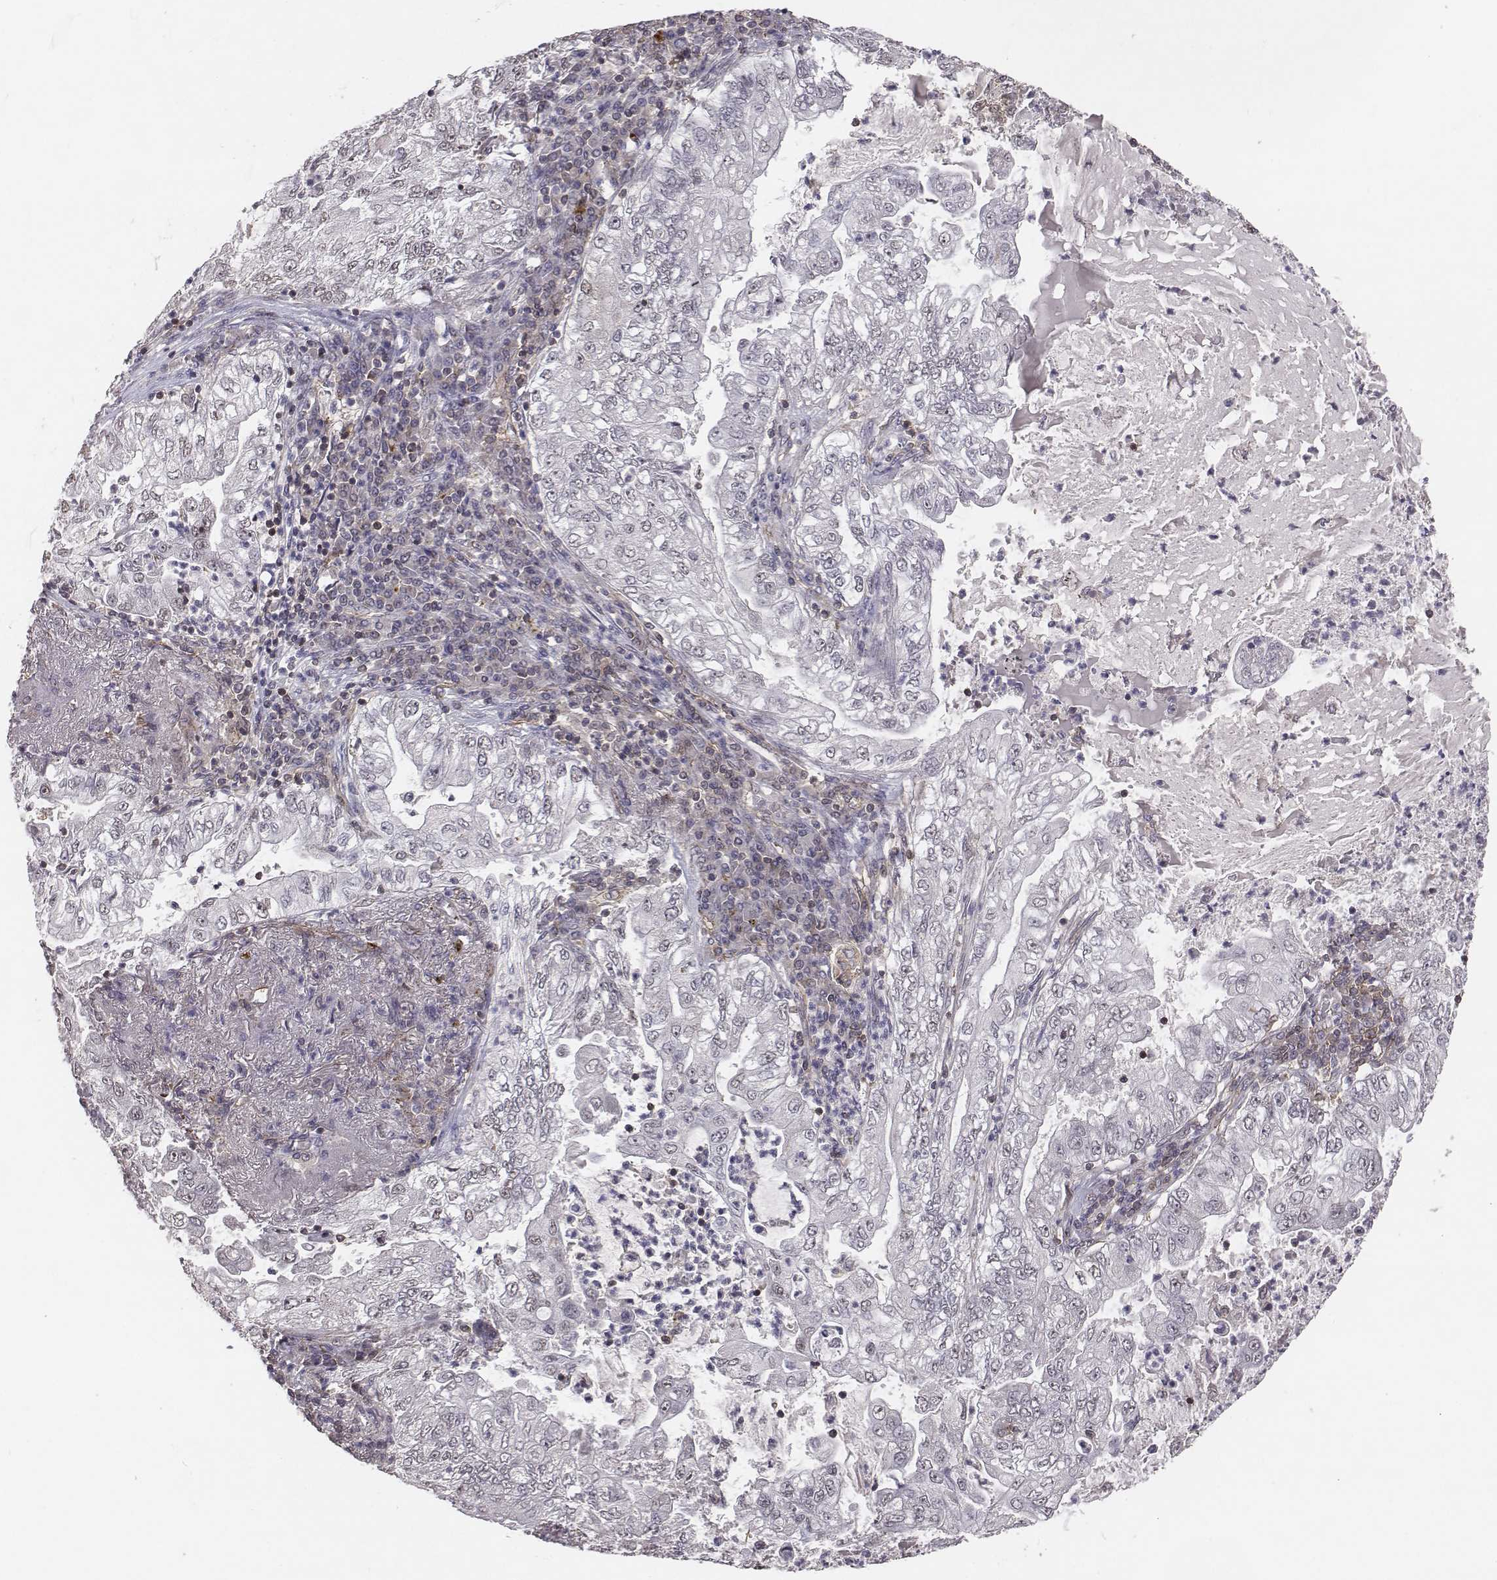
{"staining": {"intensity": "negative", "quantity": "none", "location": "none"}, "tissue": "lung cancer", "cell_type": "Tumor cells", "image_type": "cancer", "snomed": [{"axis": "morphology", "description": "Adenocarcinoma, NOS"}, {"axis": "topography", "description": "Lung"}], "caption": "An immunohistochemistry photomicrograph of lung cancer (adenocarcinoma) is shown. There is no staining in tumor cells of lung cancer (adenocarcinoma).", "gene": "PTPRG", "patient": {"sex": "female", "age": 73}}